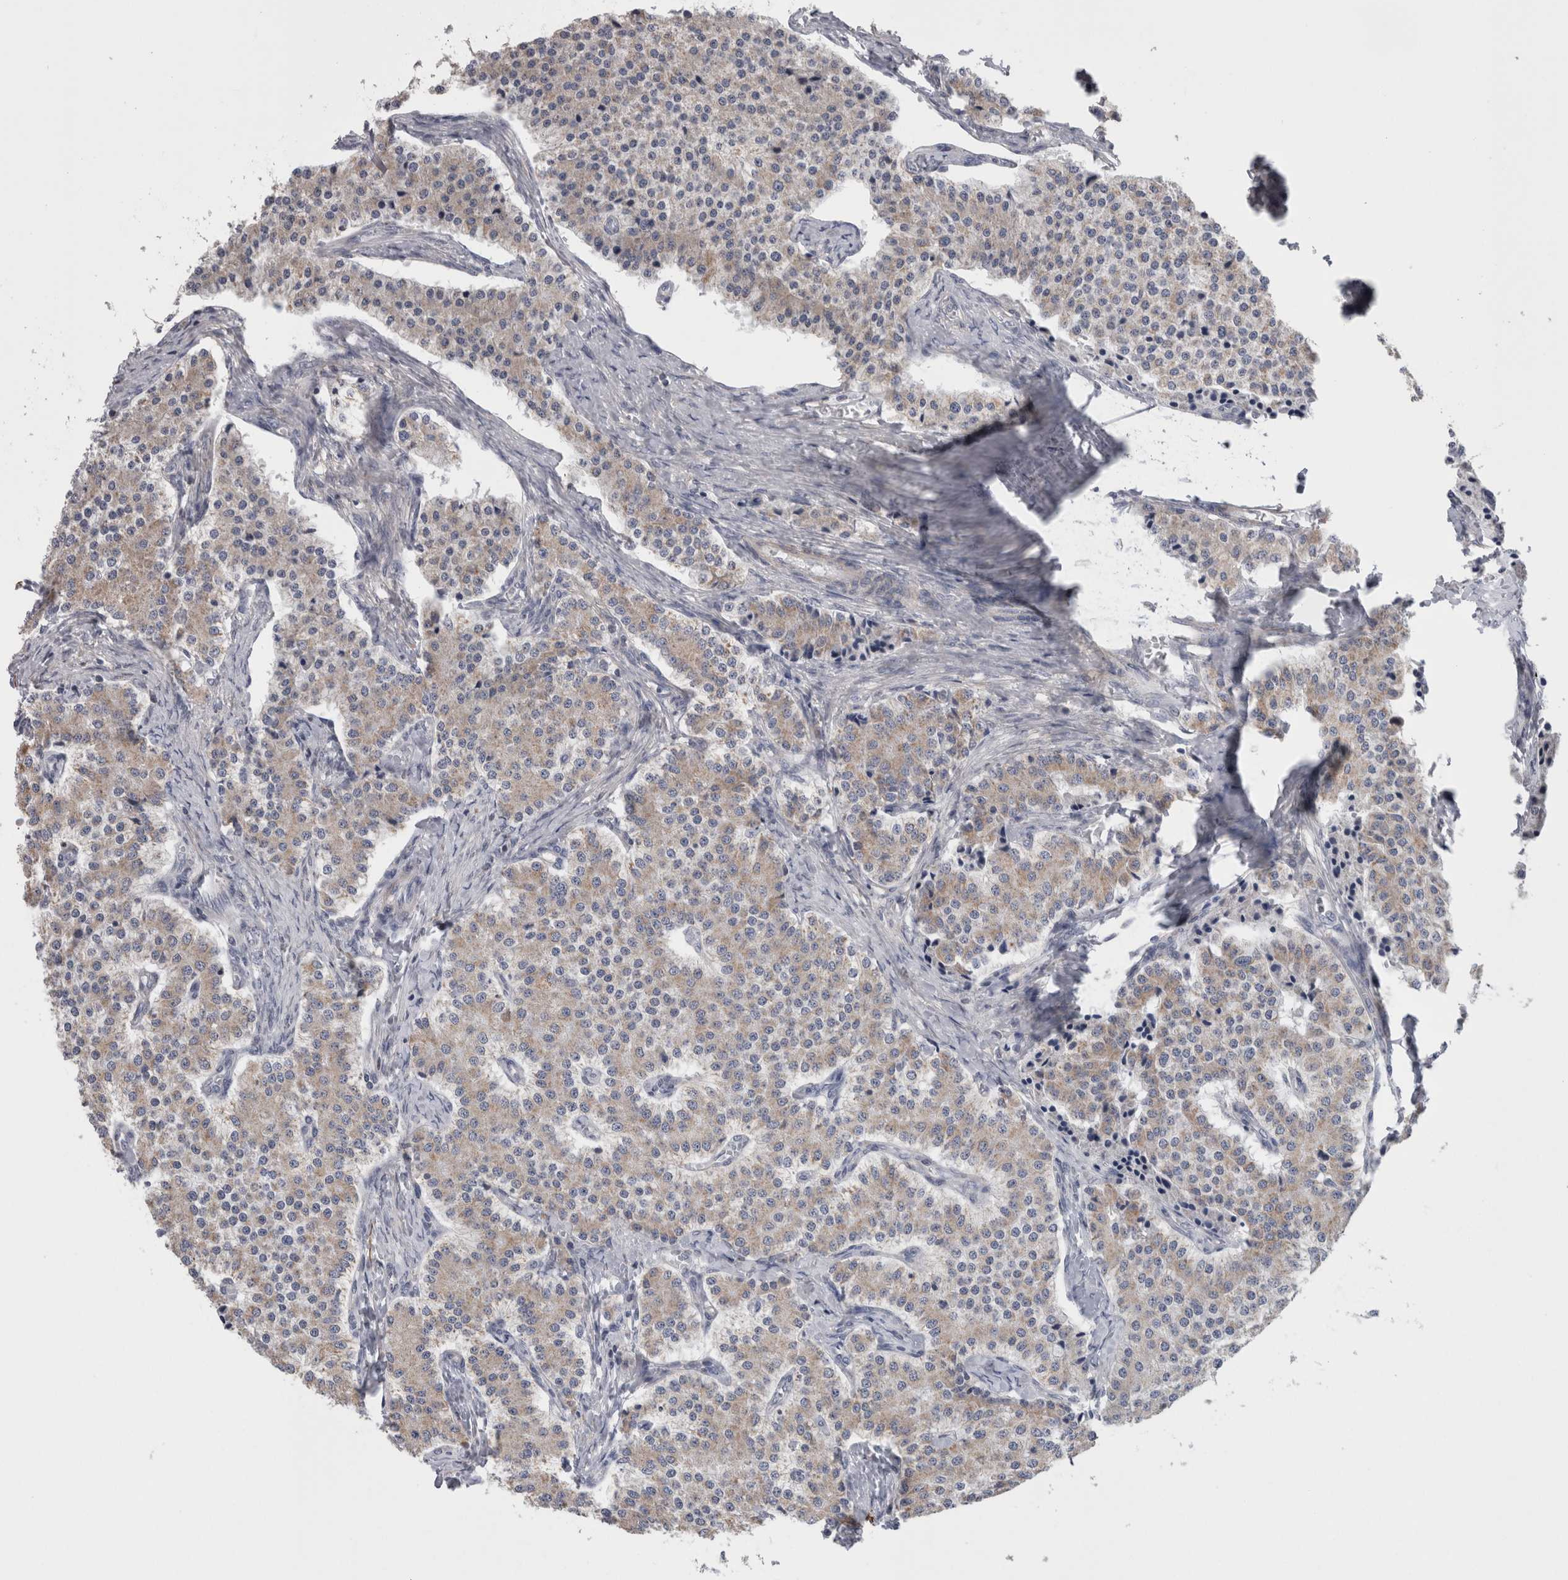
{"staining": {"intensity": "weak", "quantity": "<25%", "location": "cytoplasmic/membranous"}, "tissue": "carcinoid", "cell_type": "Tumor cells", "image_type": "cancer", "snomed": [{"axis": "morphology", "description": "Carcinoid, malignant, NOS"}, {"axis": "topography", "description": "Colon"}], "caption": "High magnification brightfield microscopy of malignant carcinoid stained with DAB (3,3'-diaminobenzidine) (brown) and counterstained with hematoxylin (blue): tumor cells show no significant expression.", "gene": "GDAP1", "patient": {"sex": "female", "age": 52}}